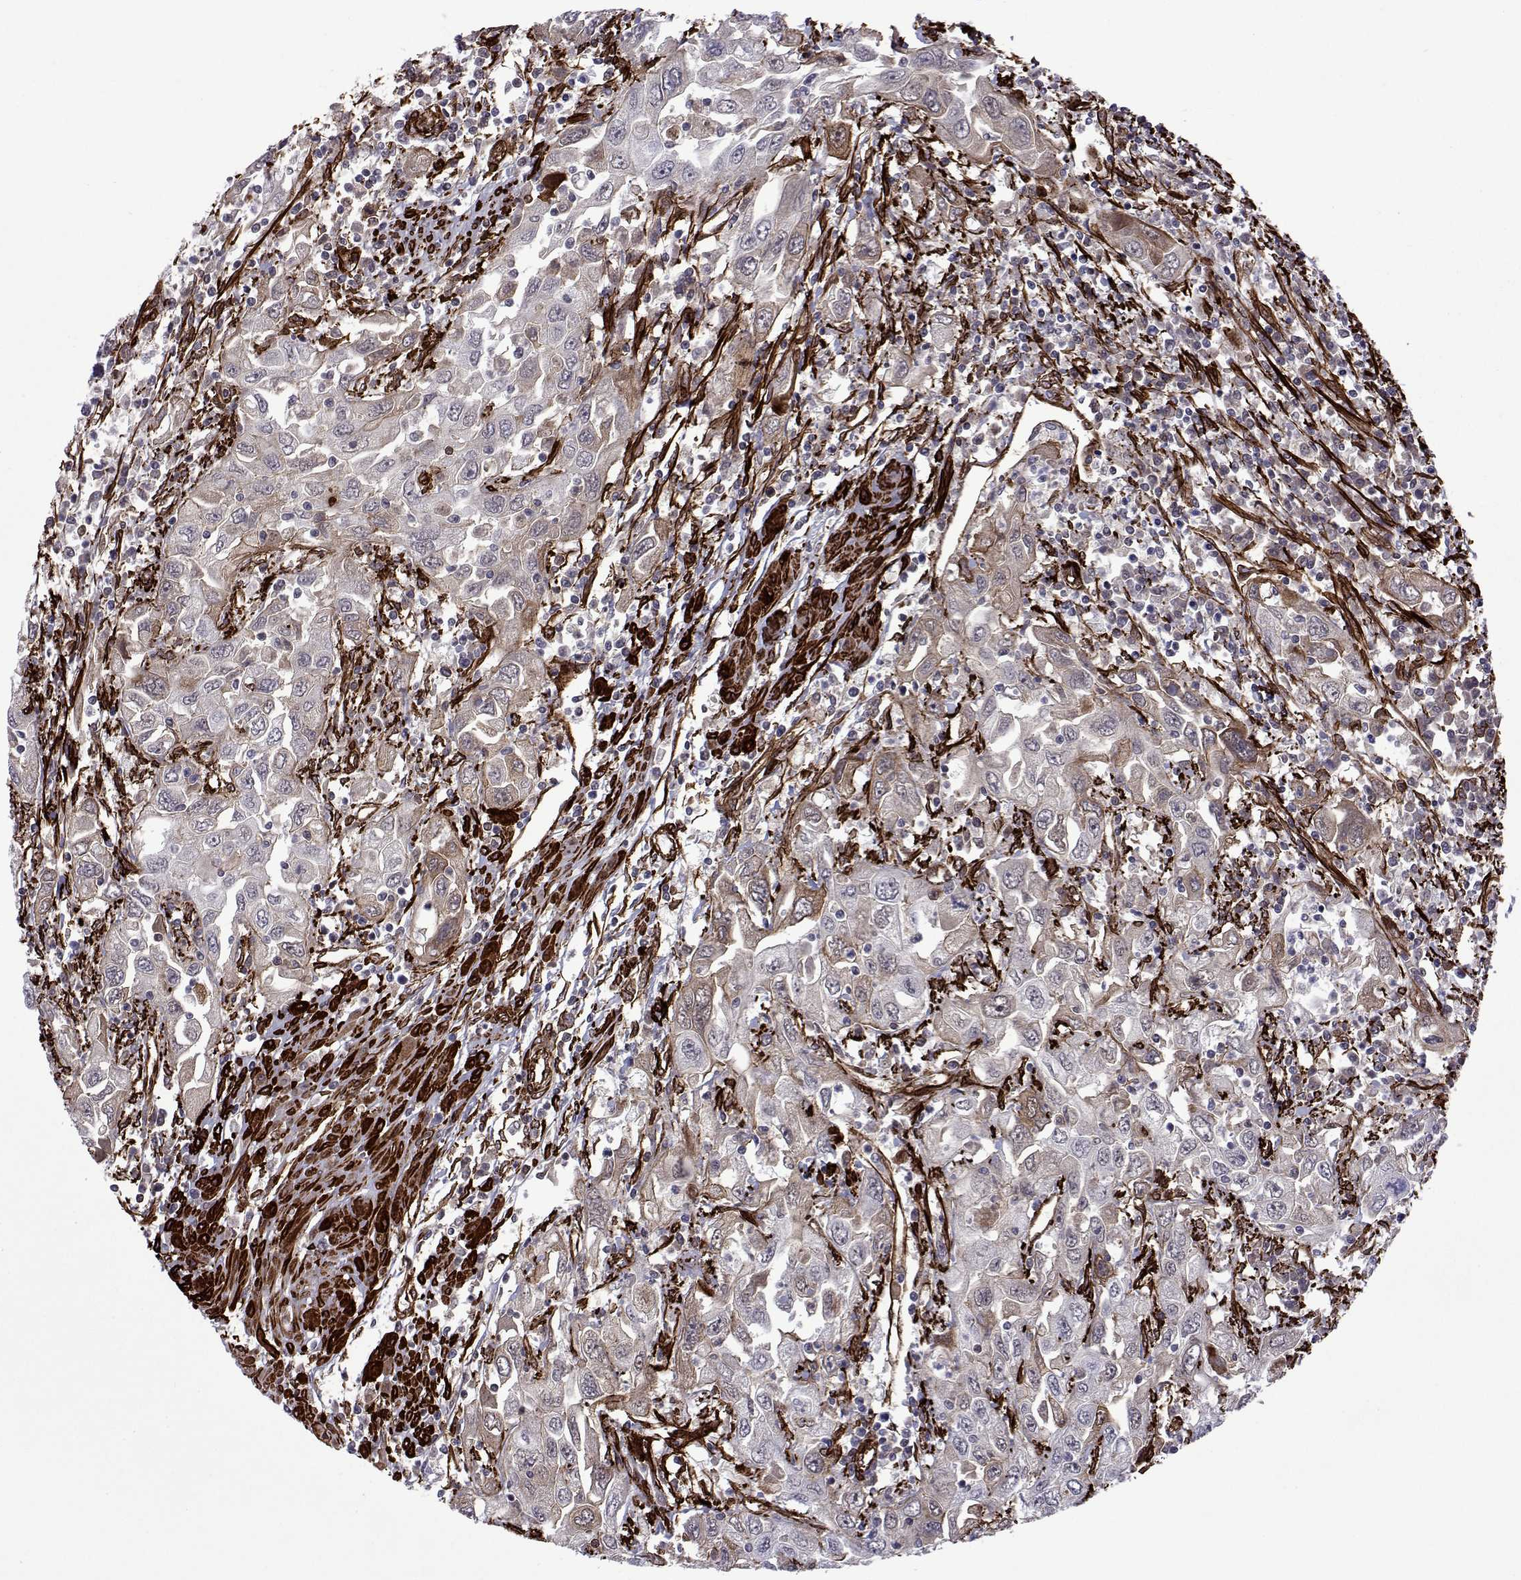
{"staining": {"intensity": "negative", "quantity": "none", "location": "none"}, "tissue": "urothelial cancer", "cell_type": "Tumor cells", "image_type": "cancer", "snomed": [{"axis": "morphology", "description": "Urothelial carcinoma, High grade"}, {"axis": "topography", "description": "Urinary bladder"}], "caption": "High magnification brightfield microscopy of urothelial carcinoma (high-grade) stained with DAB (3,3'-diaminobenzidine) (brown) and counterstained with hematoxylin (blue): tumor cells show no significant positivity.", "gene": "EFCAB3", "patient": {"sex": "male", "age": 76}}